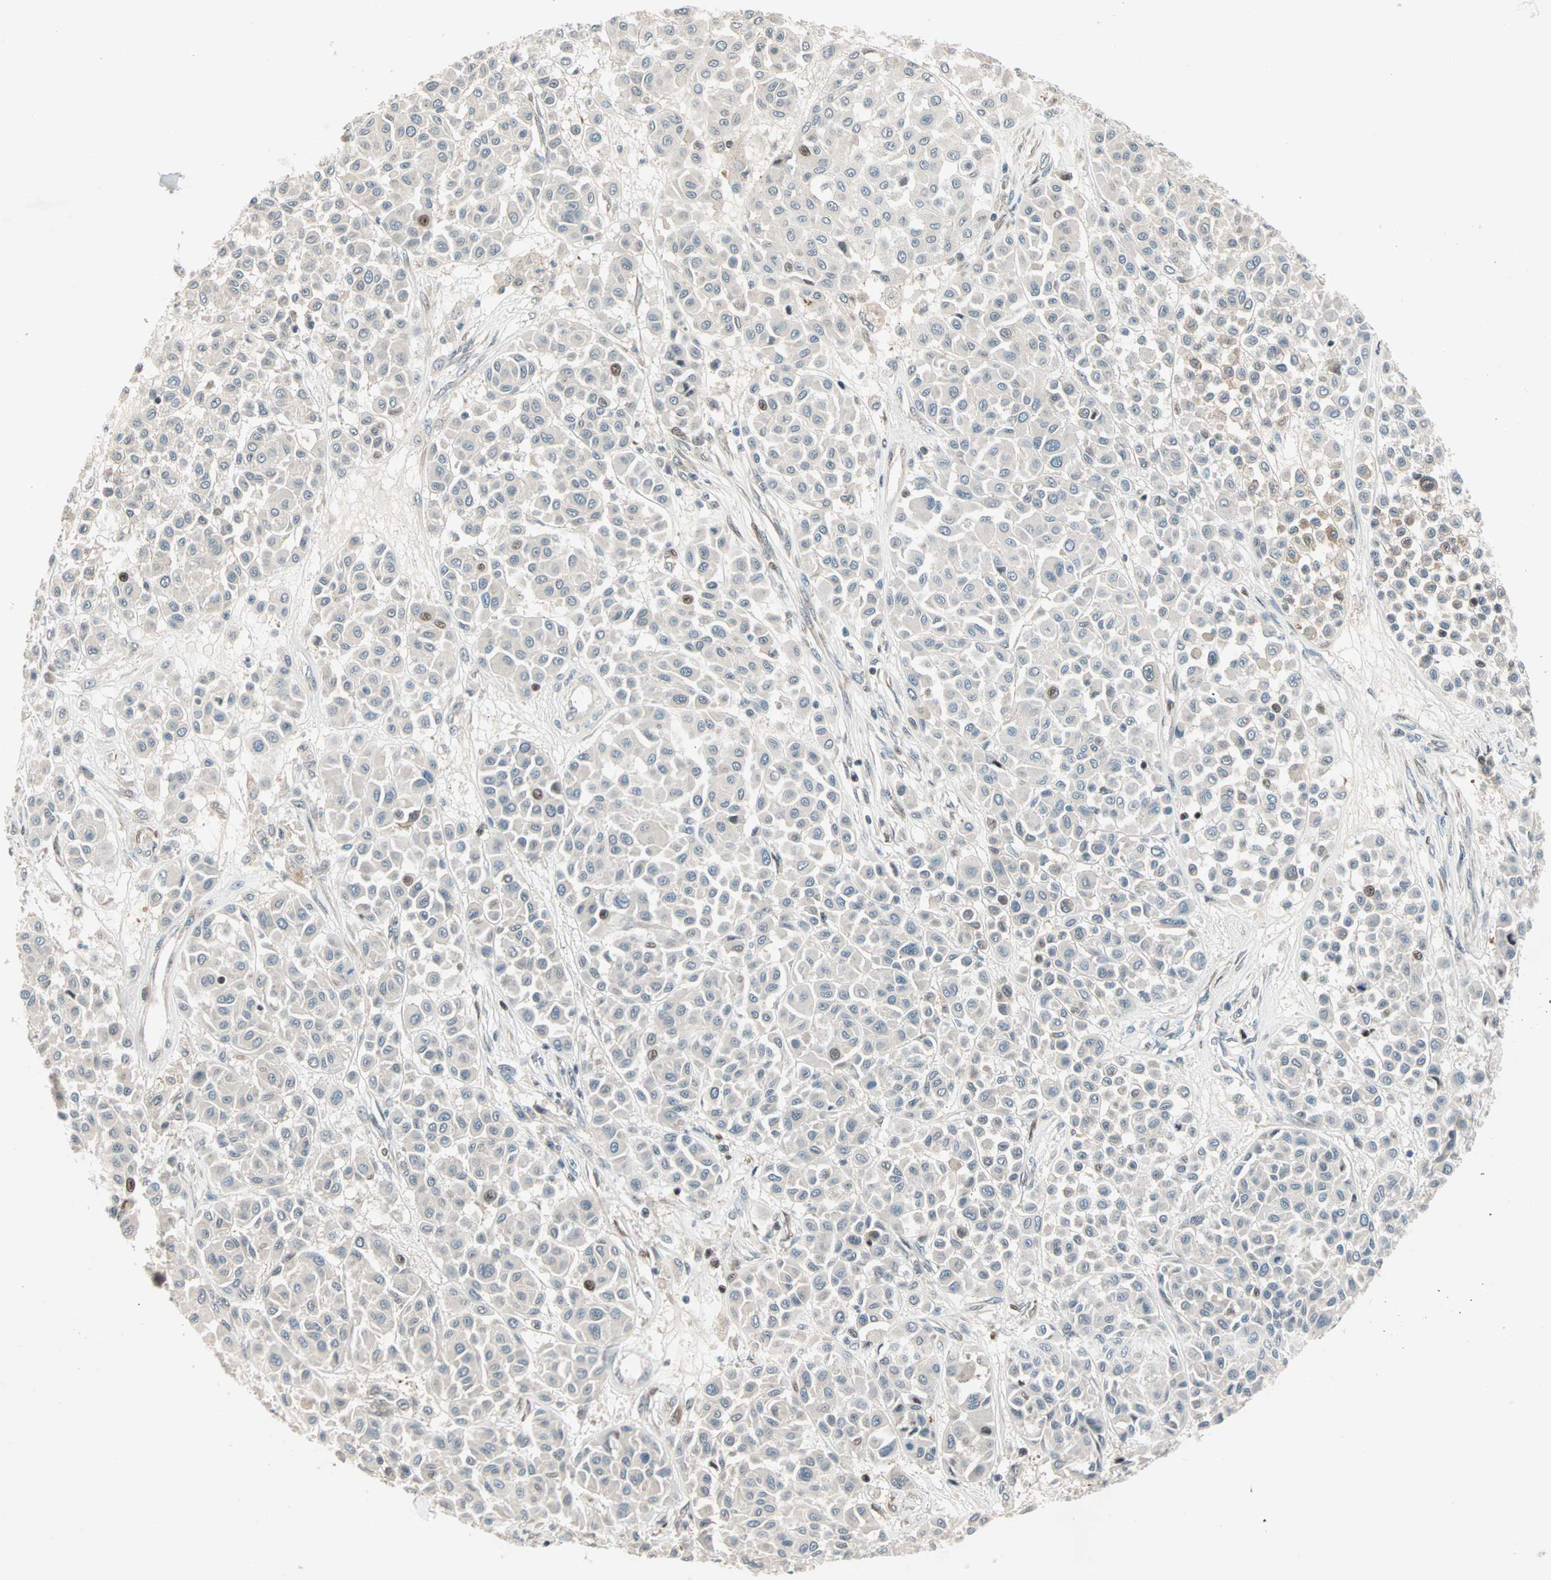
{"staining": {"intensity": "negative", "quantity": "none", "location": "none"}, "tissue": "melanoma", "cell_type": "Tumor cells", "image_type": "cancer", "snomed": [{"axis": "morphology", "description": "Malignant melanoma, Metastatic site"}, {"axis": "topography", "description": "Soft tissue"}], "caption": "Tumor cells are negative for brown protein staining in melanoma.", "gene": "HECW1", "patient": {"sex": "male", "age": 41}}